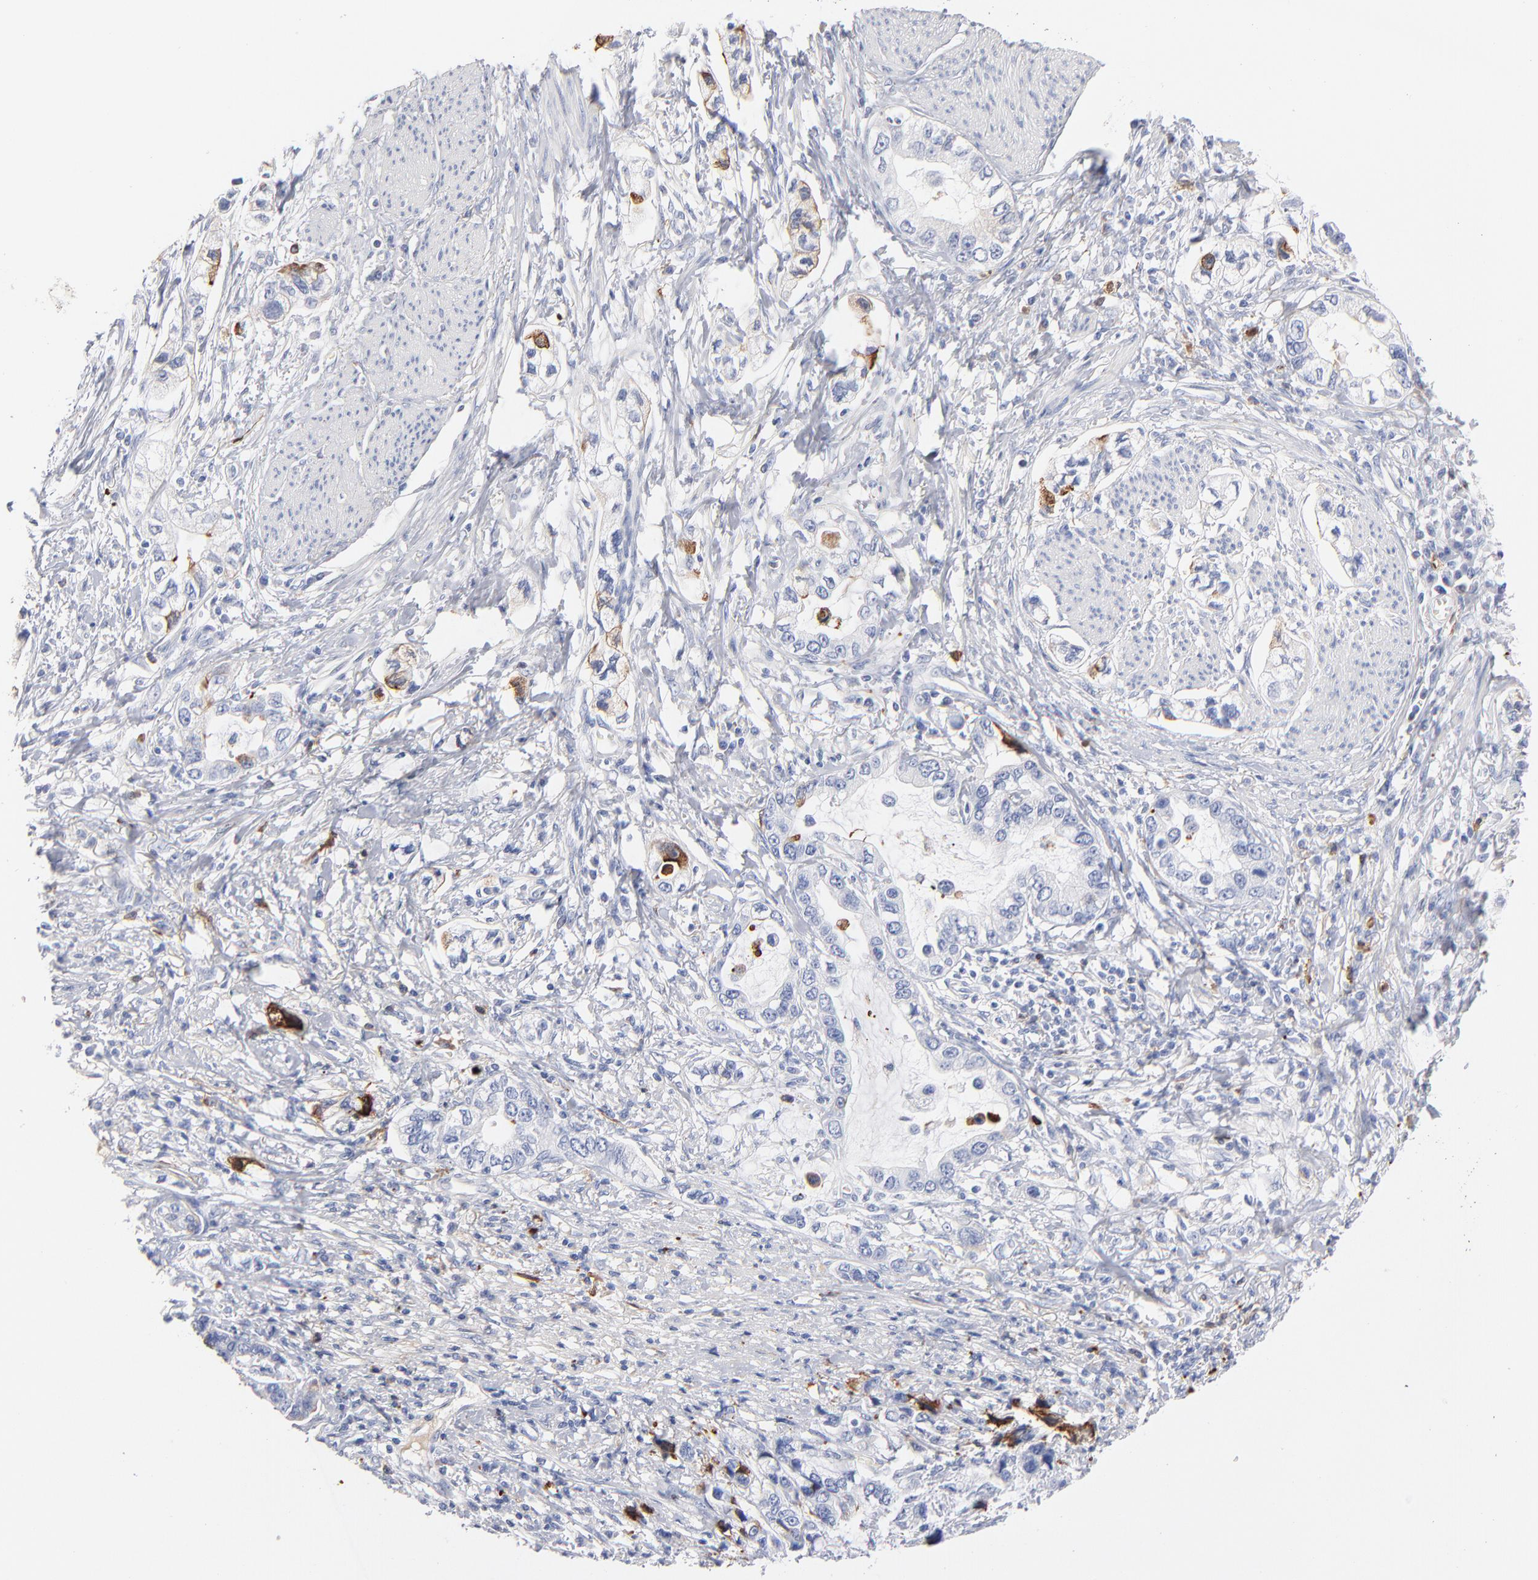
{"staining": {"intensity": "negative", "quantity": "none", "location": "none"}, "tissue": "stomach cancer", "cell_type": "Tumor cells", "image_type": "cancer", "snomed": [{"axis": "morphology", "description": "Adenocarcinoma, NOS"}, {"axis": "topography", "description": "Stomach, lower"}], "caption": "A histopathology image of human stomach cancer is negative for staining in tumor cells.", "gene": "APOH", "patient": {"sex": "female", "age": 93}}